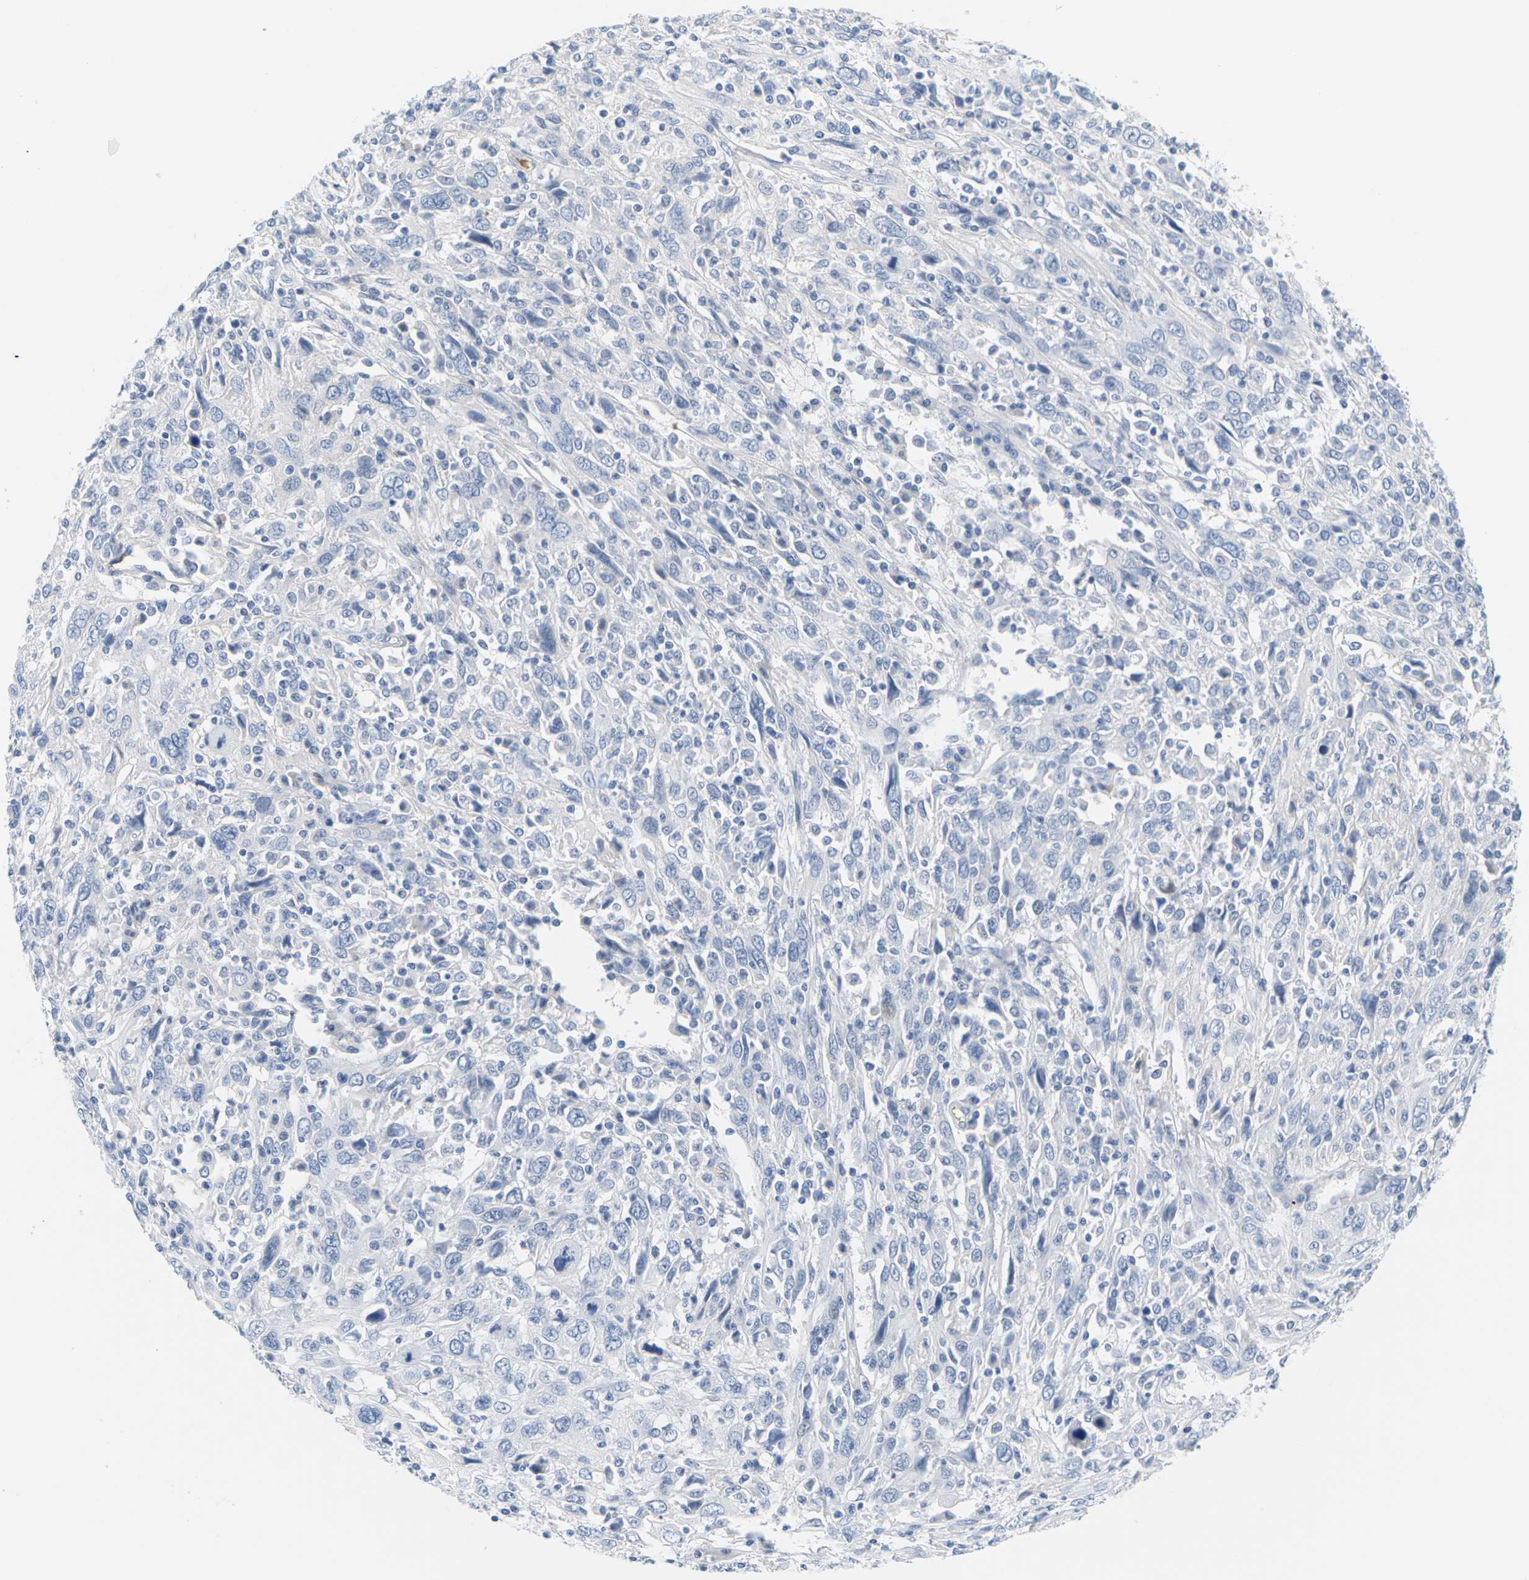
{"staining": {"intensity": "negative", "quantity": "none", "location": "none"}, "tissue": "cervical cancer", "cell_type": "Tumor cells", "image_type": "cancer", "snomed": [{"axis": "morphology", "description": "Squamous cell carcinoma, NOS"}, {"axis": "topography", "description": "Cervix"}], "caption": "Human cervical cancer (squamous cell carcinoma) stained for a protein using IHC shows no expression in tumor cells.", "gene": "APOB", "patient": {"sex": "female", "age": 46}}